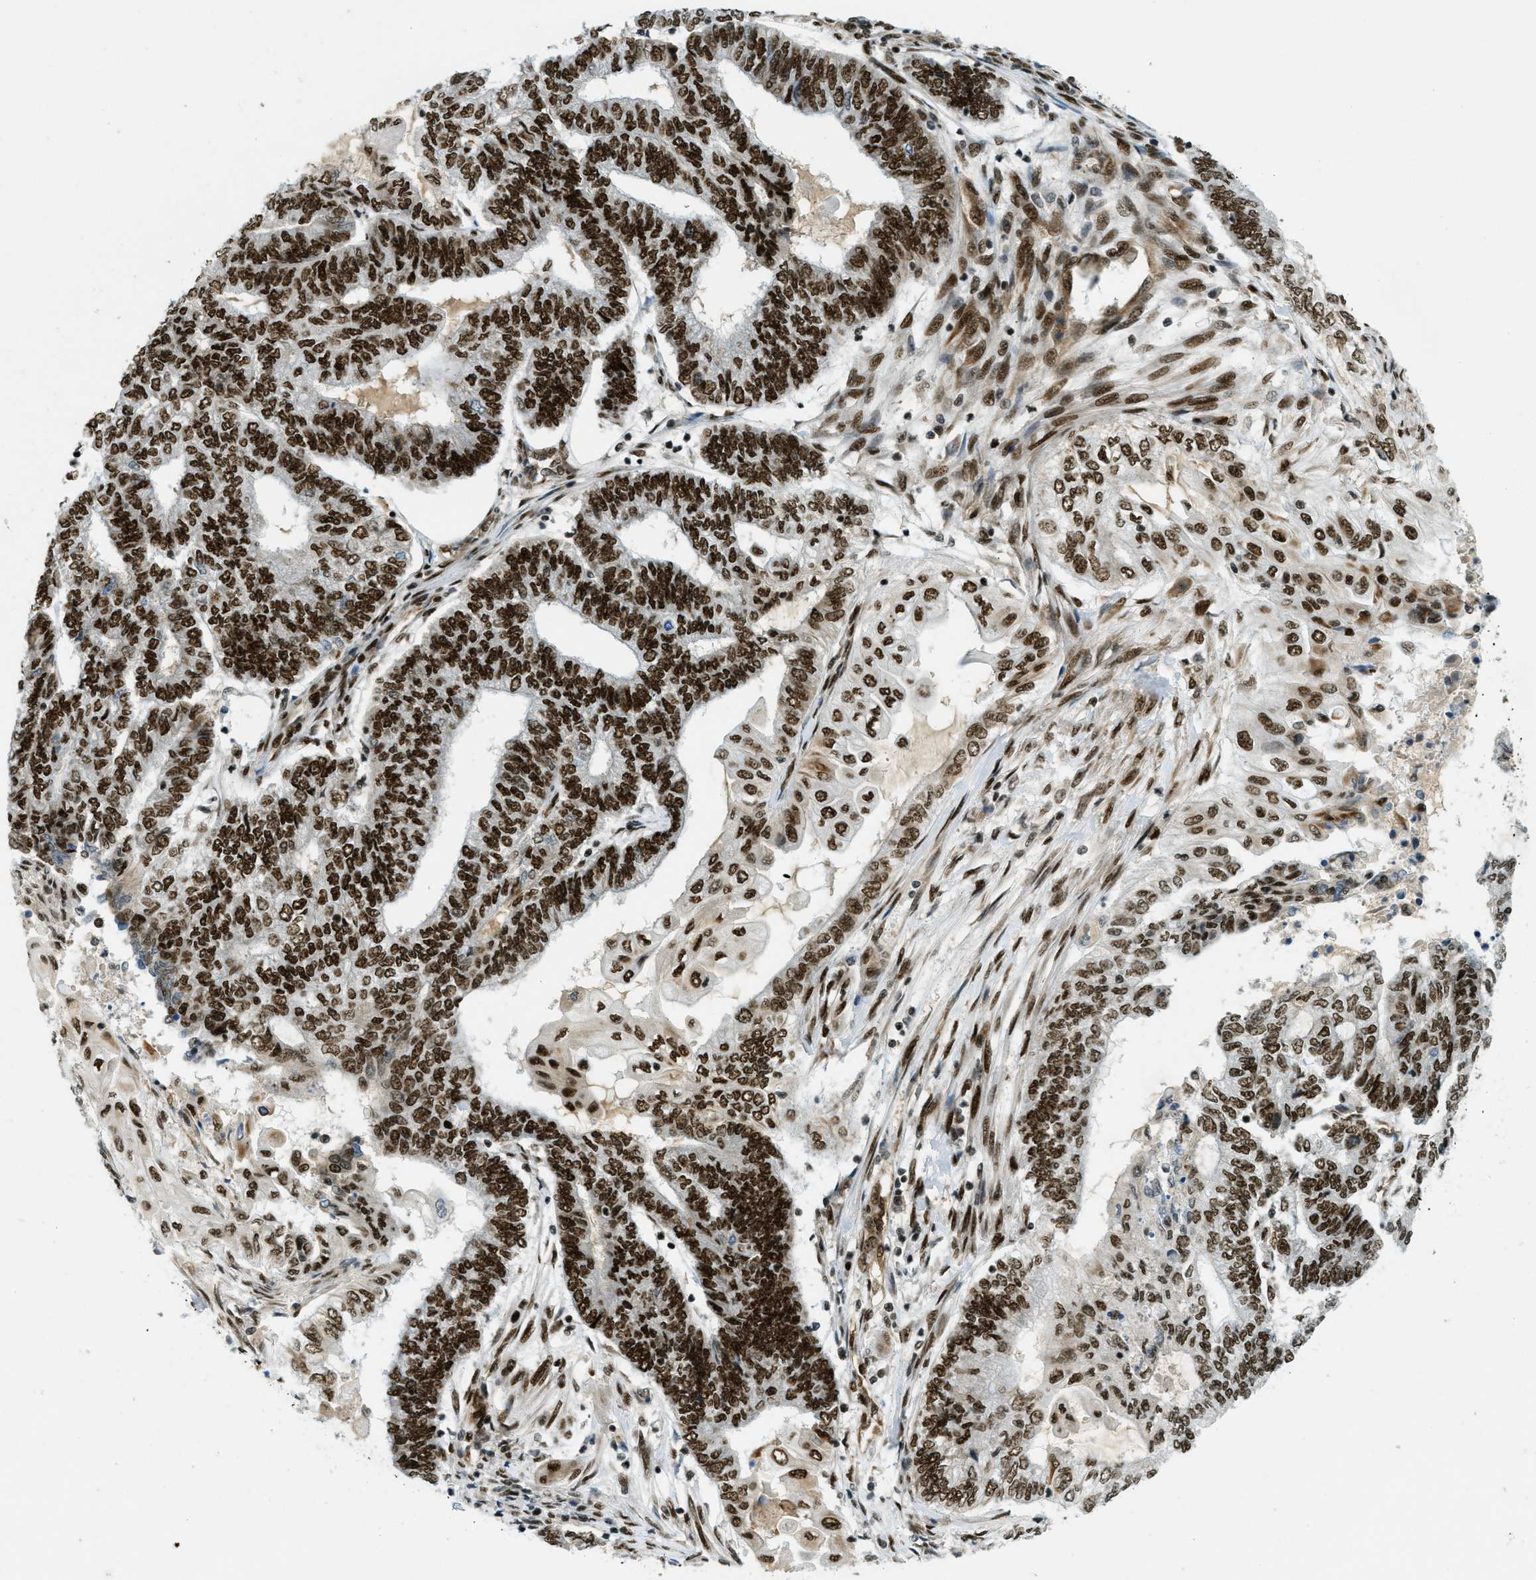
{"staining": {"intensity": "strong", "quantity": ">75%", "location": "nuclear"}, "tissue": "endometrial cancer", "cell_type": "Tumor cells", "image_type": "cancer", "snomed": [{"axis": "morphology", "description": "Adenocarcinoma, NOS"}, {"axis": "topography", "description": "Uterus"}, {"axis": "topography", "description": "Endometrium"}], "caption": "Immunohistochemistry (DAB) staining of human endometrial cancer exhibits strong nuclear protein positivity in approximately >75% of tumor cells. The staining was performed using DAB (3,3'-diaminobenzidine) to visualize the protein expression in brown, while the nuclei were stained in blue with hematoxylin (Magnification: 20x).", "gene": "ZFR", "patient": {"sex": "female", "age": 70}}